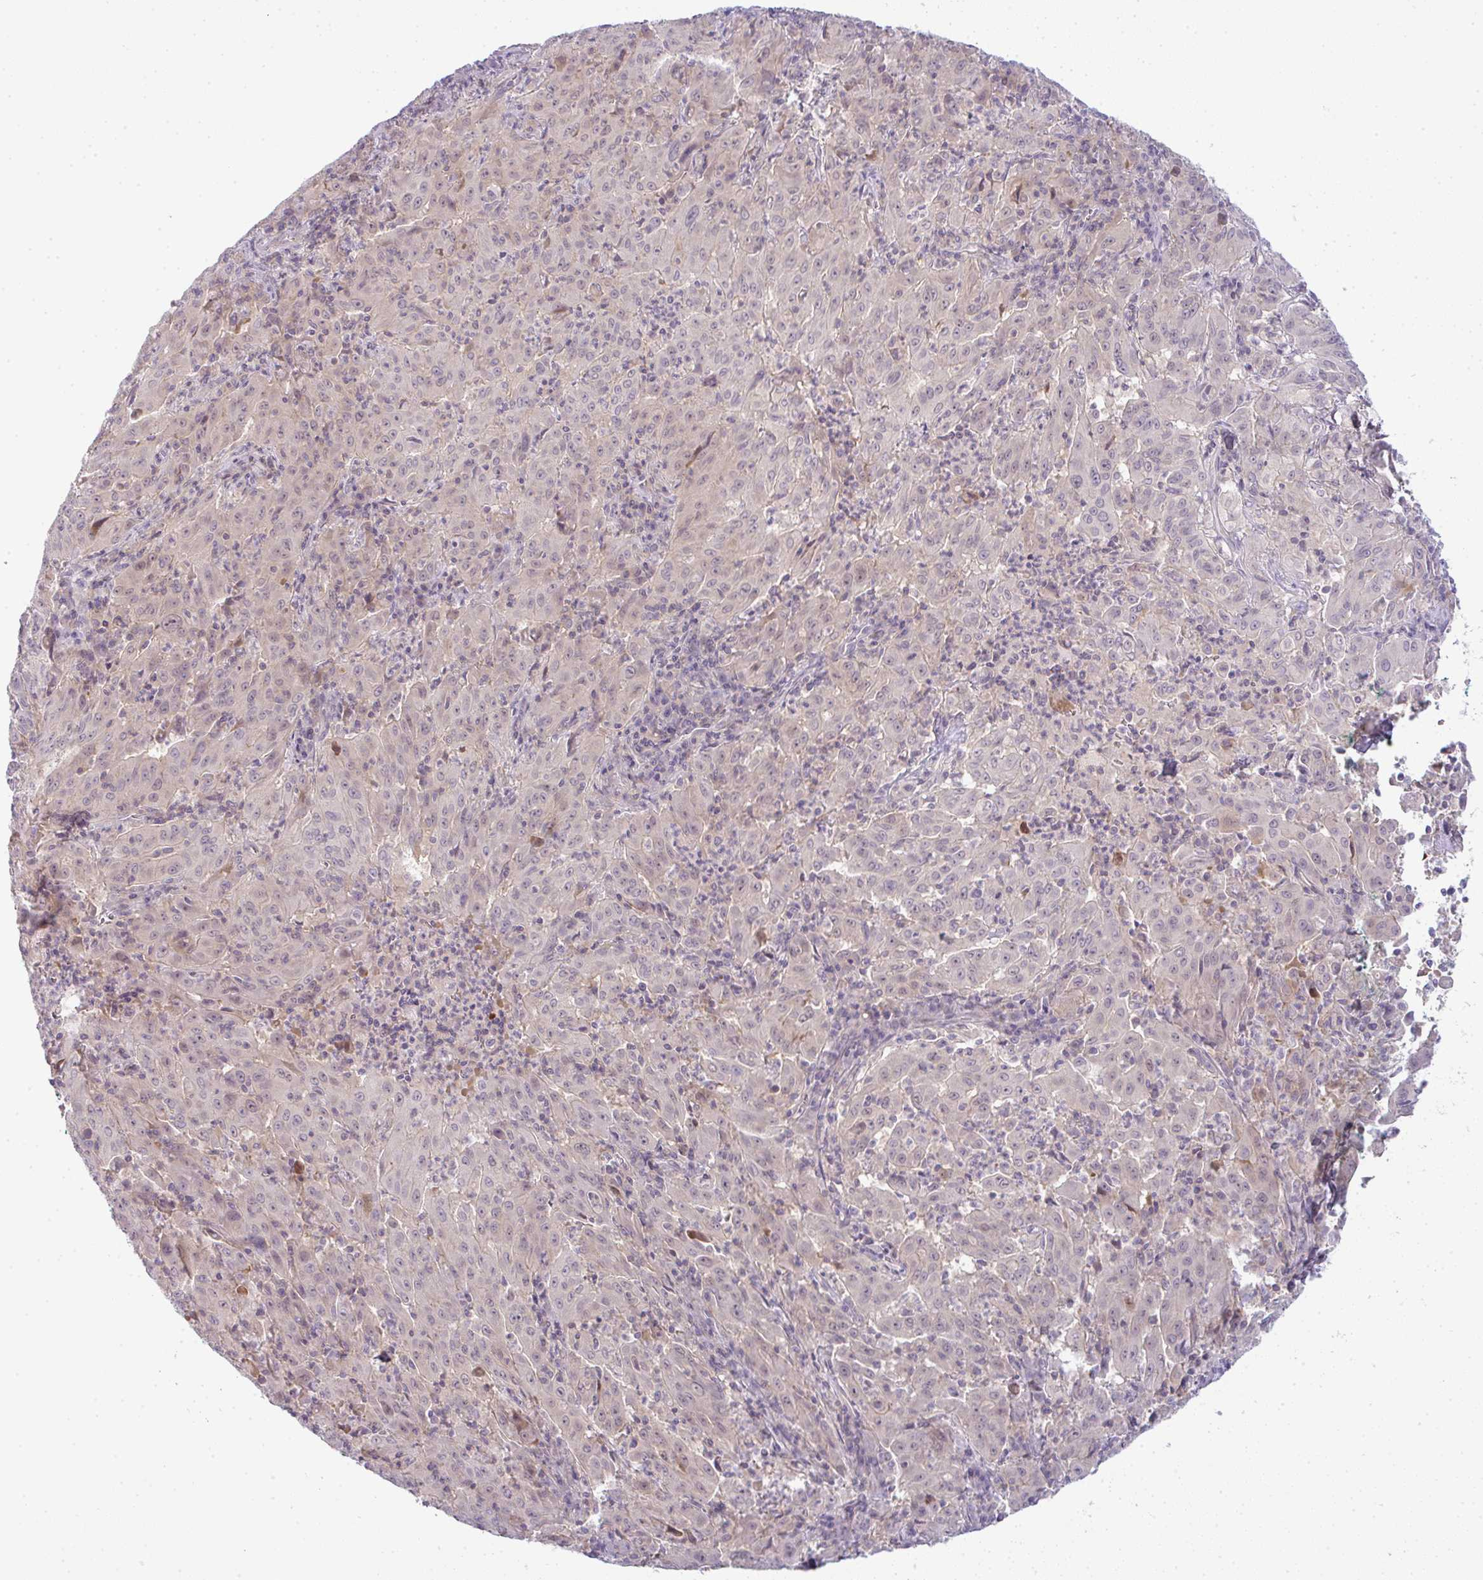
{"staining": {"intensity": "negative", "quantity": "none", "location": "none"}, "tissue": "pancreatic cancer", "cell_type": "Tumor cells", "image_type": "cancer", "snomed": [{"axis": "morphology", "description": "Adenocarcinoma, NOS"}, {"axis": "topography", "description": "Pancreas"}], "caption": "A photomicrograph of pancreatic adenocarcinoma stained for a protein reveals no brown staining in tumor cells.", "gene": "CSE1L", "patient": {"sex": "male", "age": 63}}